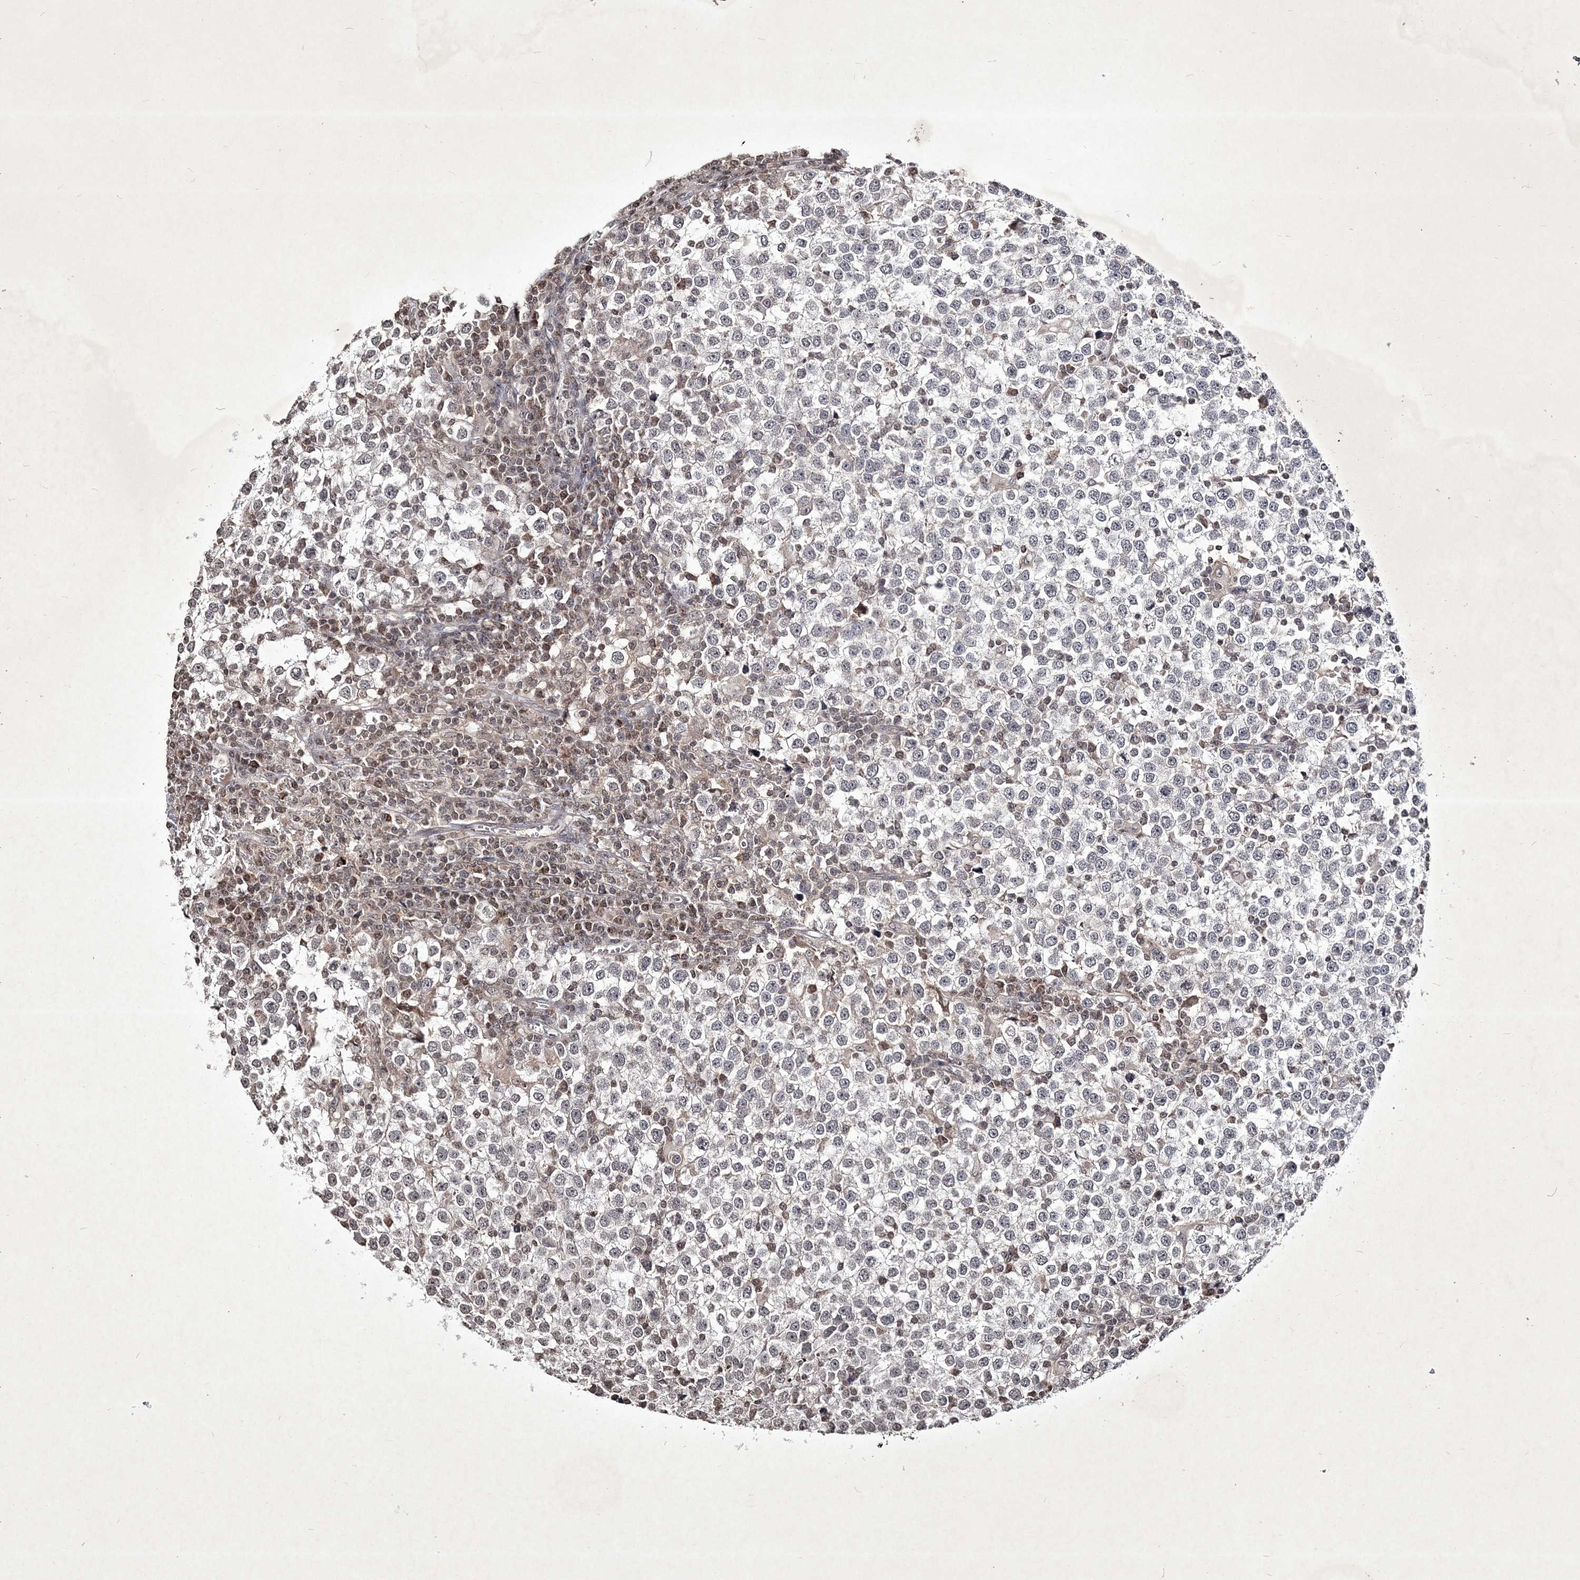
{"staining": {"intensity": "weak", "quantity": "<25%", "location": "nuclear"}, "tissue": "testis cancer", "cell_type": "Tumor cells", "image_type": "cancer", "snomed": [{"axis": "morphology", "description": "Seminoma, NOS"}, {"axis": "topography", "description": "Testis"}], "caption": "This image is of seminoma (testis) stained with IHC to label a protein in brown with the nuclei are counter-stained blue. There is no expression in tumor cells.", "gene": "SOWAHB", "patient": {"sex": "male", "age": 65}}